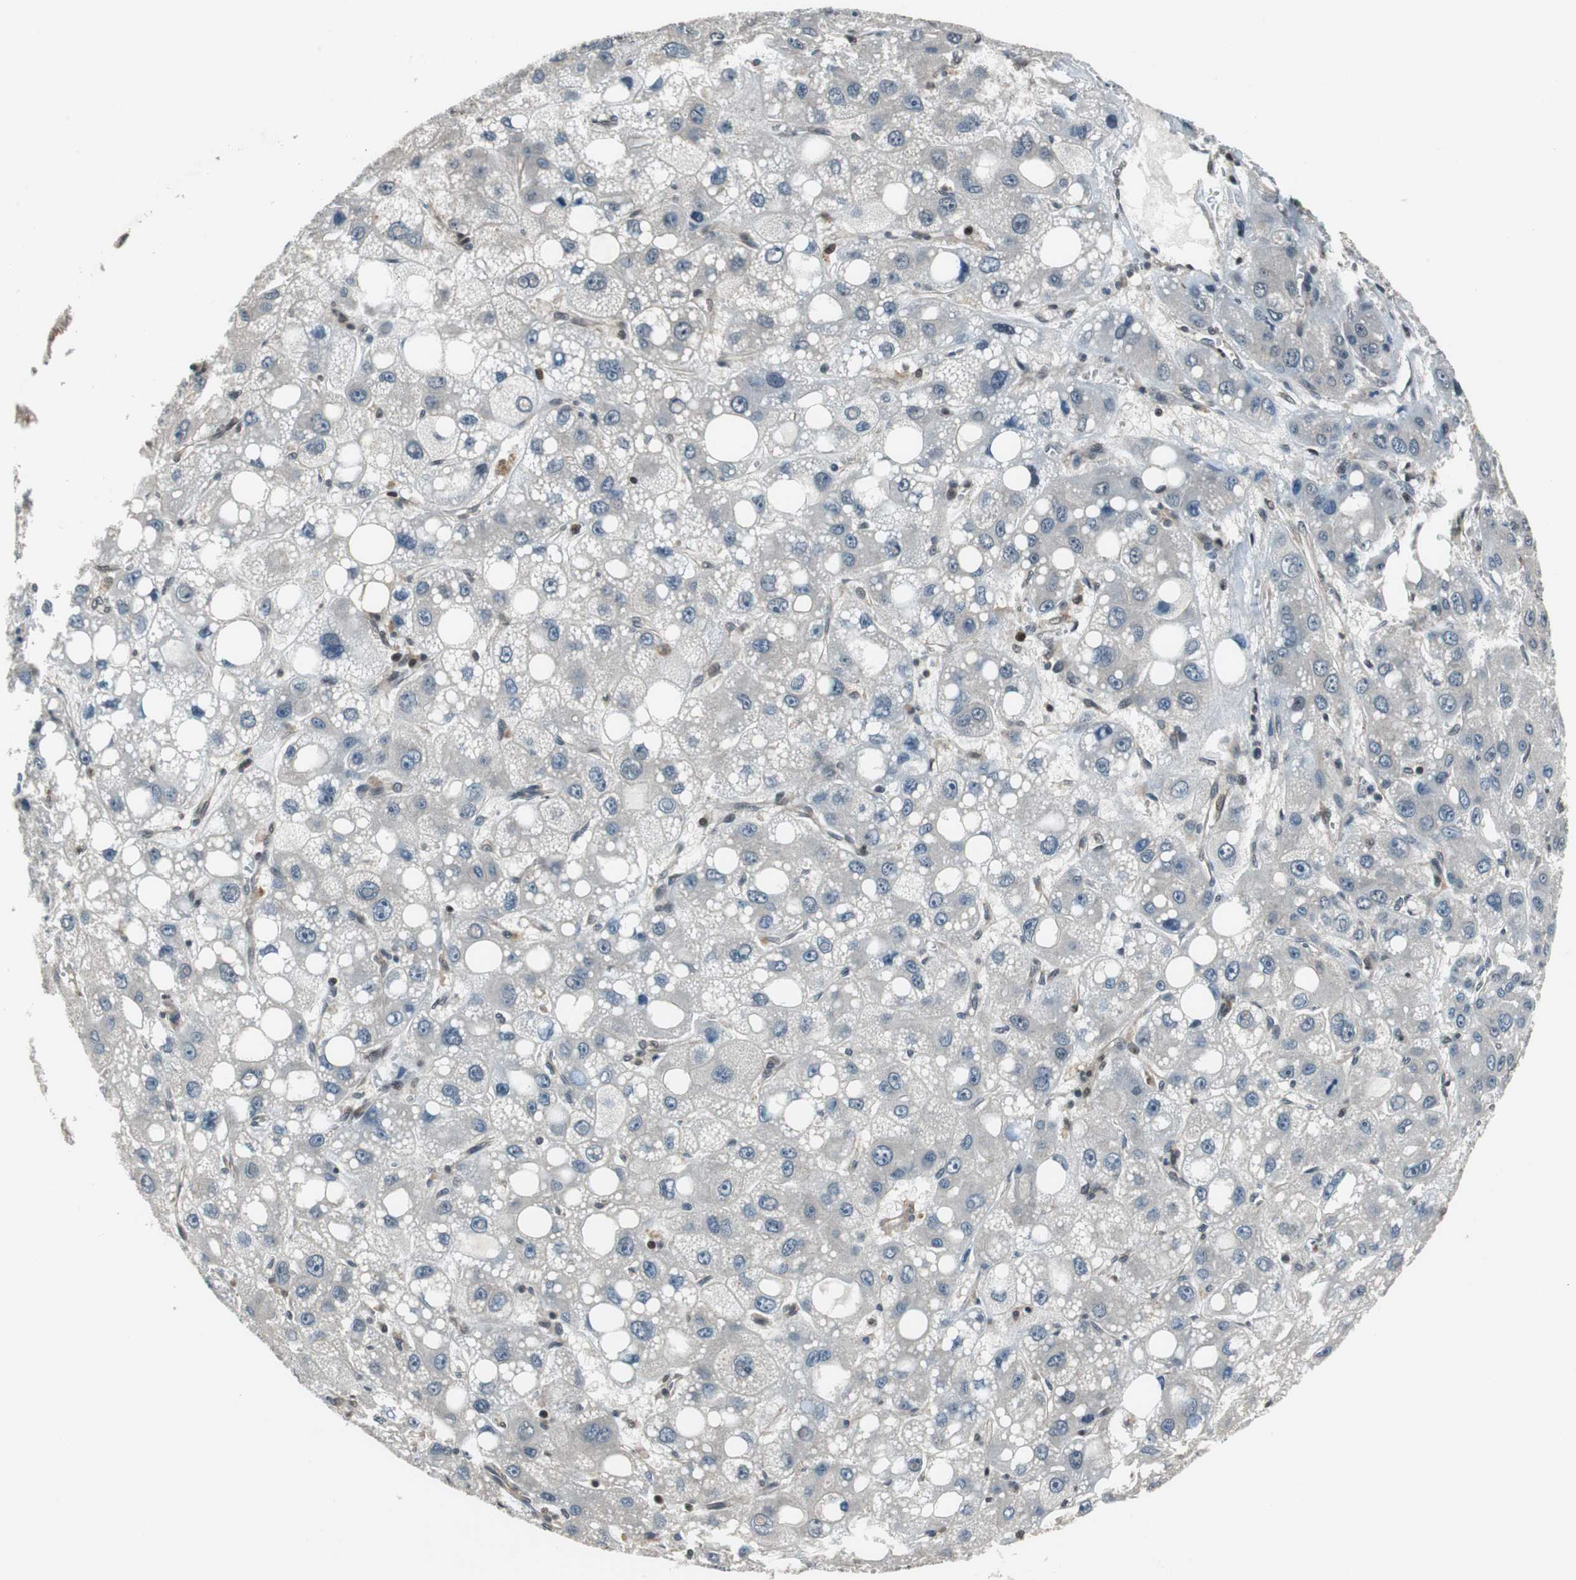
{"staining": {"intensity": "negative", "quantity": "none", "location": "none"}, "tissue": "liver cancer", "cell_type": "Tumor cells", "image_type": "cancer", "snomed": [{"axis": "morphology", "description": "Carcinoma, Hepatocellular, NOS"}, {"axis": "topography", "description": "Liver"}], "caption": "Immunohistochemical staining of liver cancer (hepatocellular carcinoma) displays no significant expression in tumor cells.", "gene": "MAFB", "patient": {"sex": "male", "age": 55}}